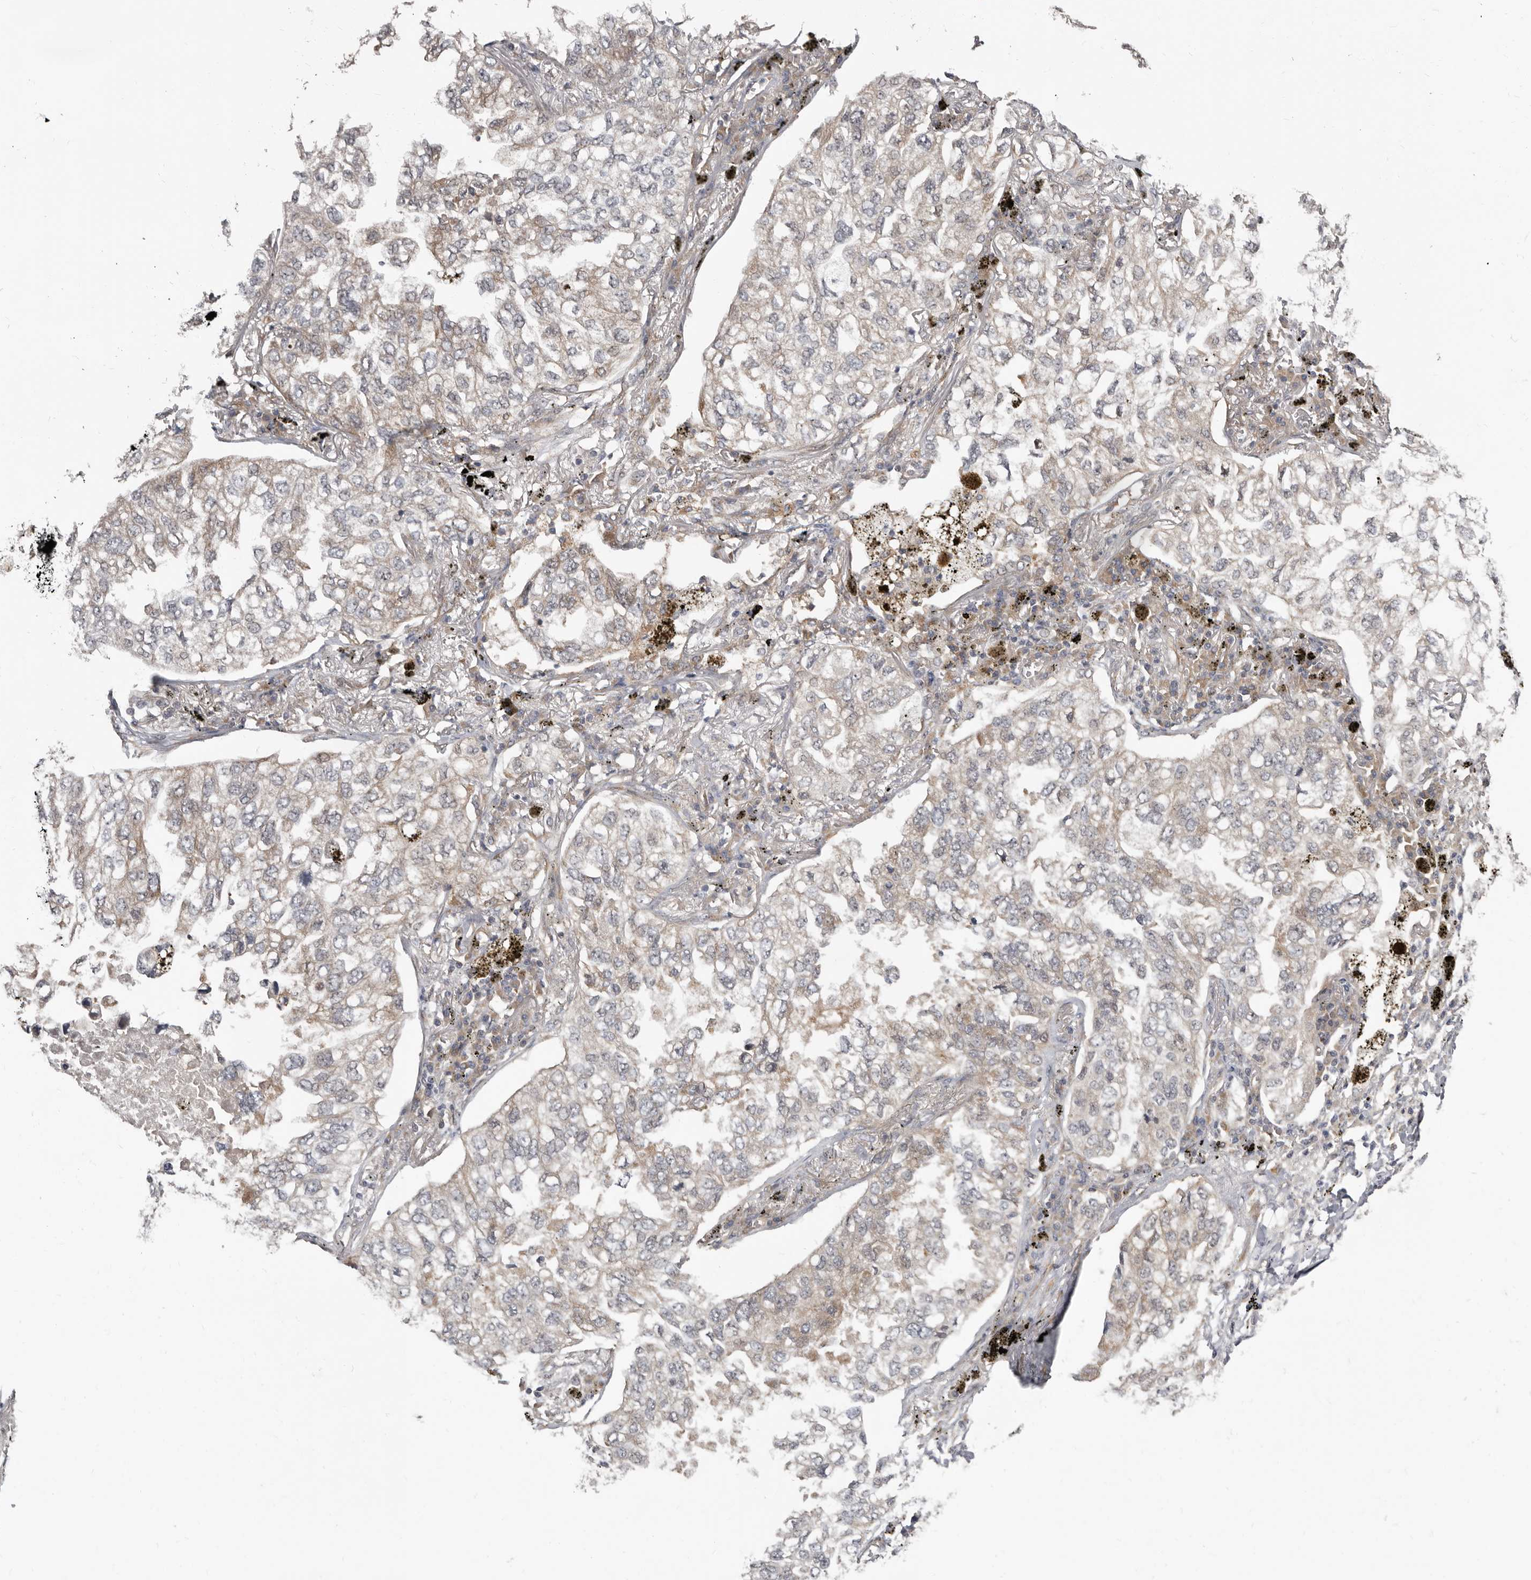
{"staining": {"intensity": "weak", "quantity": "<25%", "location": "cytoplasmic/membranous"}, "tissue": "lung cancer", "cell_type": "Tumor cells", "image_type": "cancer", "snomed": [{"axis": "morphology", "description": "Adenocarcinoma, NOS"}, {"axis": "topography", "description": "Lung"}], "caption": "Histopathology image shows no significant protein staining in tumor cells of lung adenocarcinoma. (Immunohistochemistry, brightfield microscopy, high magnification).", "gene": "SBDS", "patient": {"sex": "male", "age": 65}}